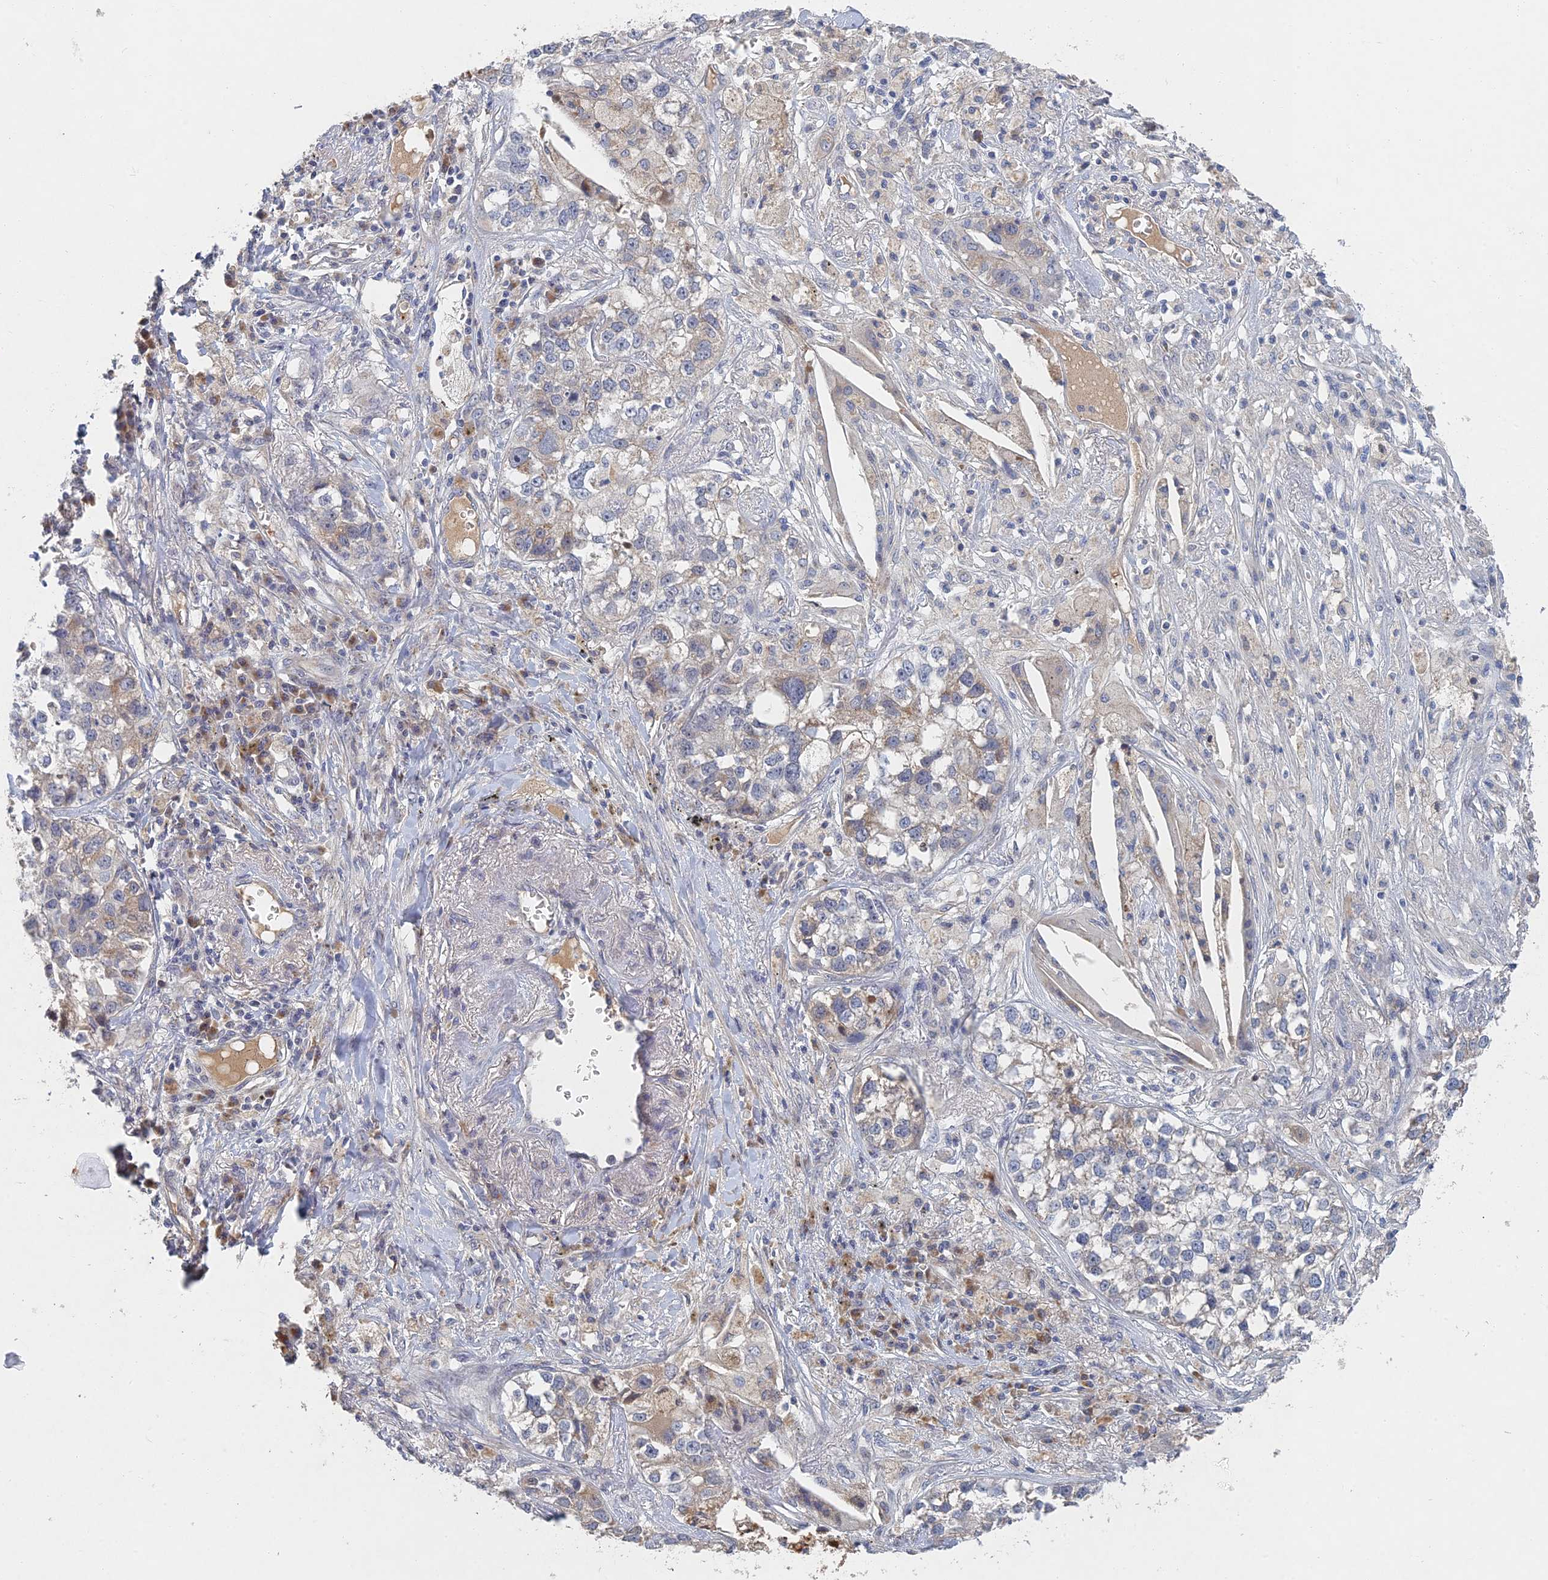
{"staining": {"intensity": "weak", "quantity": "<25%", "location": "cytoplasmic/membranous"}, "tissue": "lung cancer", "cell_type": "Tumor cells", "image_type": "cancer", "snomed": [{"axis": "morphology", "description": "Adenocarcinoma, NOS"}, {"axis": "topography", "description": "Lung"}], "caption": "This is an immunohistochemistry (IHC) micrograph of lung adenocarcinoma. There is no expression in tumor cells.", "gene": "GNA15", "patient": {"sex": "male", "age": 49}}